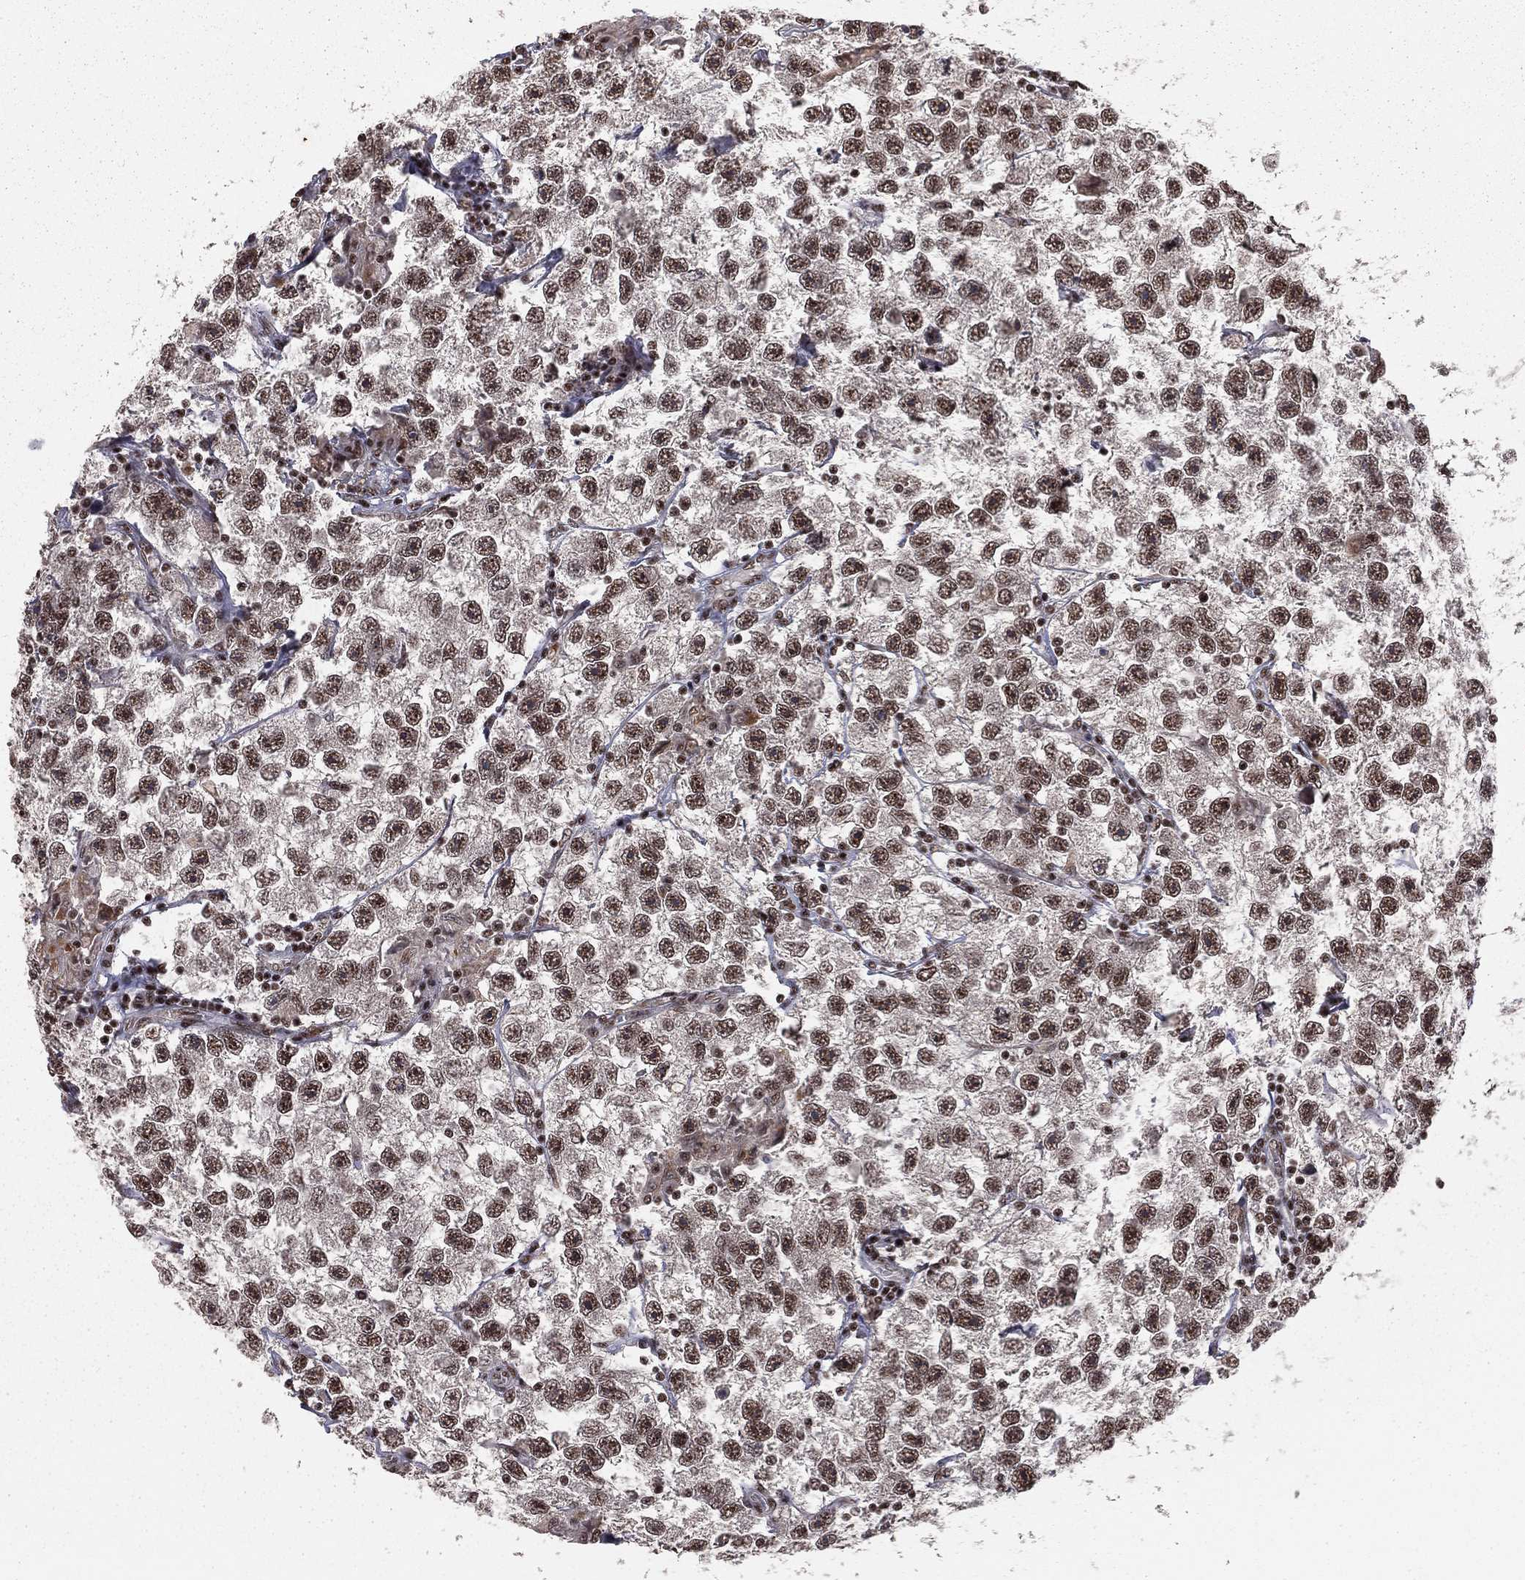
{"staining": {"intensity": "strong", "quantity": ">75%", "location": "nuclear"}, "tissue": "testis cancer", "cell_type": "Tumor cells", "image_type": "cancer", "snomed": [{"axis": "morphology", "description": "Seminoma, NOS"}, {"axis": "topography", "description": "Testis"}], "caption": "Testis seminoma tissue displays strong nuclear staining in approximately >75% of tumor cells, visualized by immunohistochemistry. (brown staining indicates protein expression, while blue staining denotes nuclei).", "gene": "NFYB", "patient": {"sex": "male", "age": 26}}